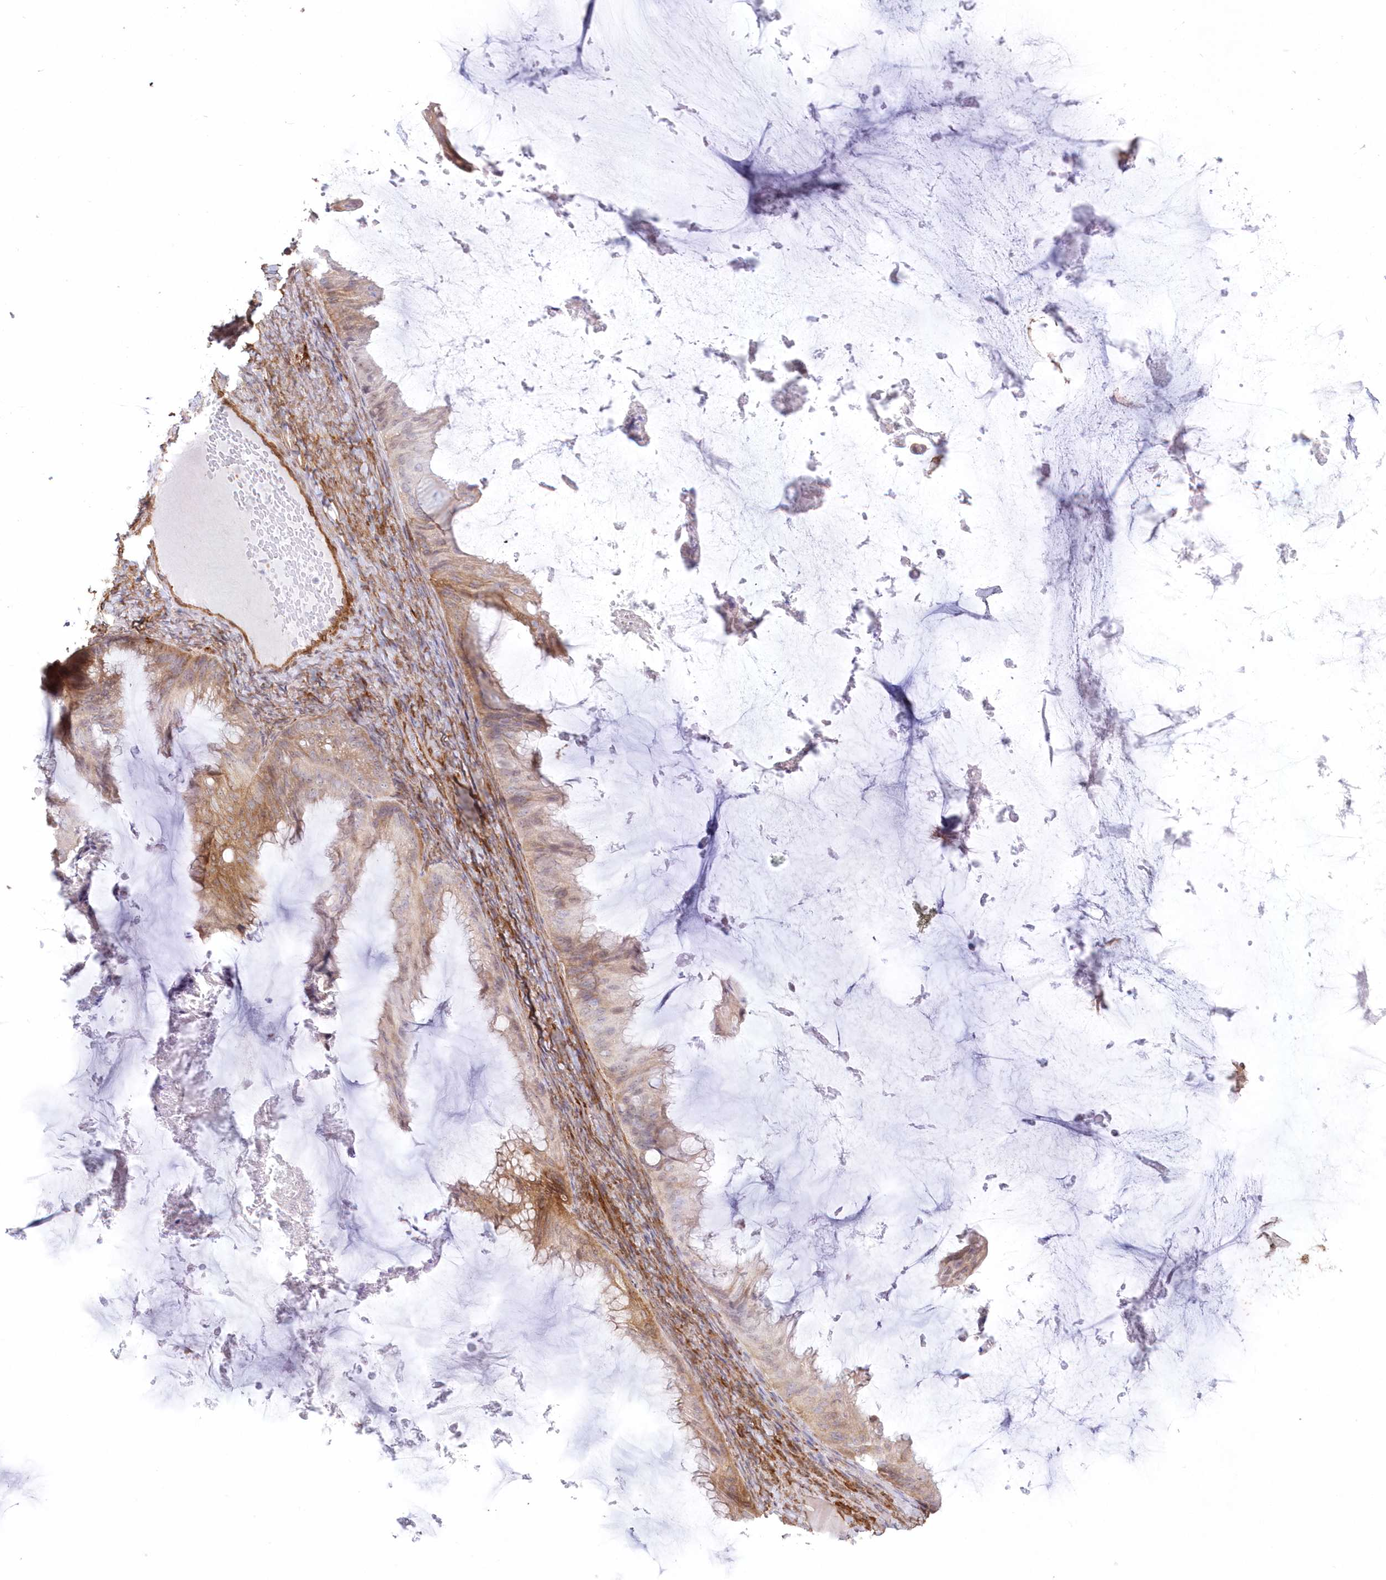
{"staining": {"intensity": "weak", "quantity": ">75%", "location": "cytoplasmic/membranous"}, "tissue": "ovarian cancer", "cell_type": "Tumor cells", "image_type": "cancer", "snomed": [{"axis": "morphology", "description": "Cystadenocarcinoma, mucinous, NOS"}, {"axis": "topography", "description": "Ovary"}], "caption": "IHC photomicrograph of ovarian cancer (mucinous cystadenocarcinoma) stained for a protein (brown), which exhibits low levels of weak cytoplasmic/membranous staining in about >75% of tumor cells.", "gene": "SH3PXD2B", "patient": {"sex": "female", "age": 61}}